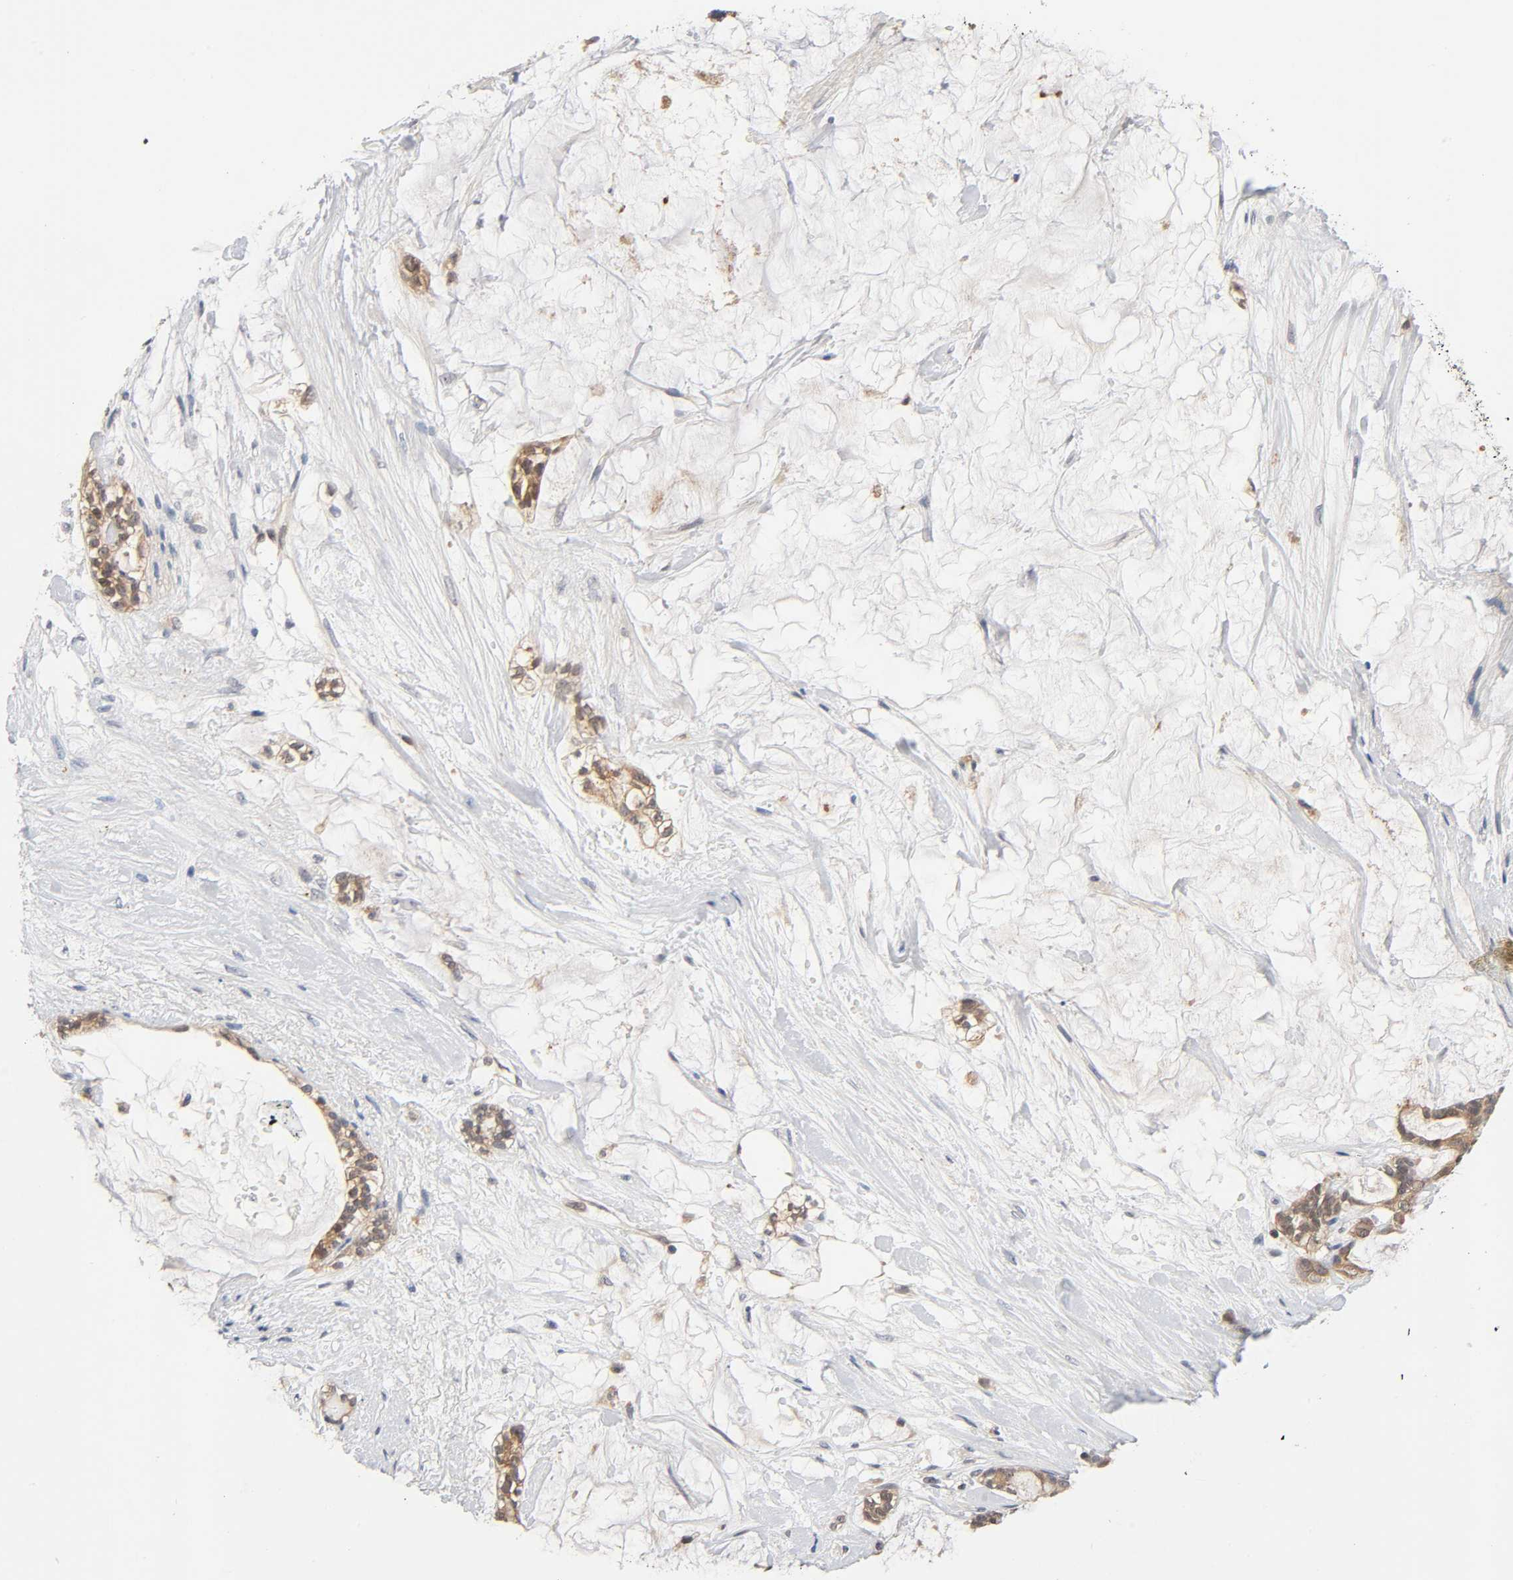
{"staining": {"intensity": "moderate", "quantity": ">75%", "location": "cytoplasmic/membranous"}, "tissue": "pancreatic cancer", "cell_type": "Tumor cells", "image_type": "cancer", "snomed": [{"axis": "morphology", "description": "Adenocarcinoma, NOS"}, {"axis": "topography", "description": "Pancreas"}], "caption": "This photomicrograph displays immunohistochemistry staining of human pancreatic adenocarcinoma, with medium moderate cytoplasmic/membranous positivity in approximately >75% of tumor cells.", "gene": "PRKAB1", "patient": {"sex": "female", "age": 73}}